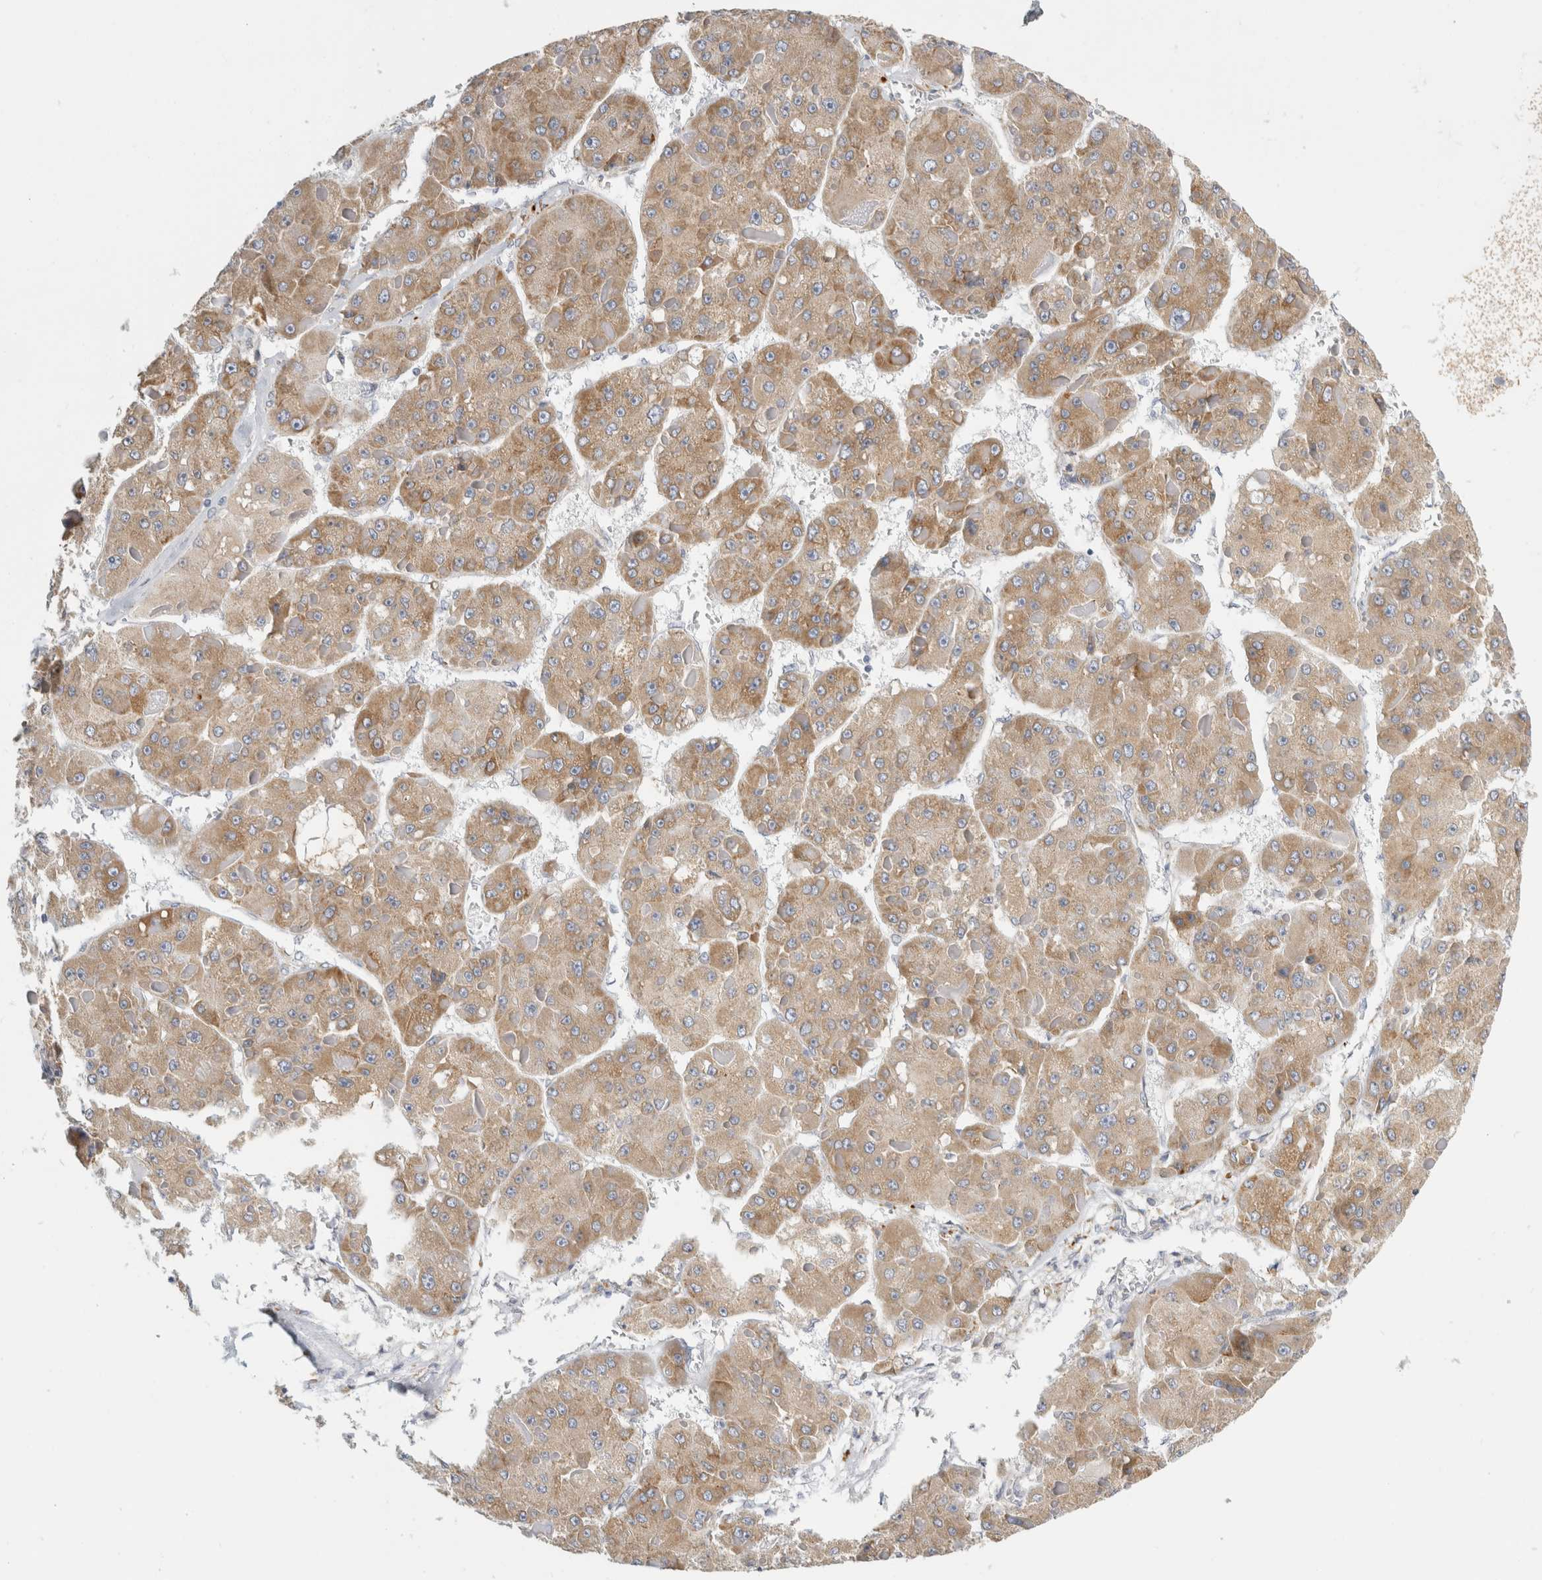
{"staining": {"intensity": "moderate", "quantity": ">75%", "location": "cytoplasmic/membranous"}, "tissue": "liver cancer", "cell_type": "Tumor cells", "image_type": "cancer", "snomed": [{"axis": "morphology", "description": "Carcinoma, Hepatocellular, NOS"}, {"axis": "topography", "description": "Liver"}], "caption": "Brown immunohistochemical staining in liver cancer displays moderate cytoplasmic/membranous staining in approximately >75% of tumor cells.", "gene": "RPN2", "patient": {"sex": "female", "age": 73}}